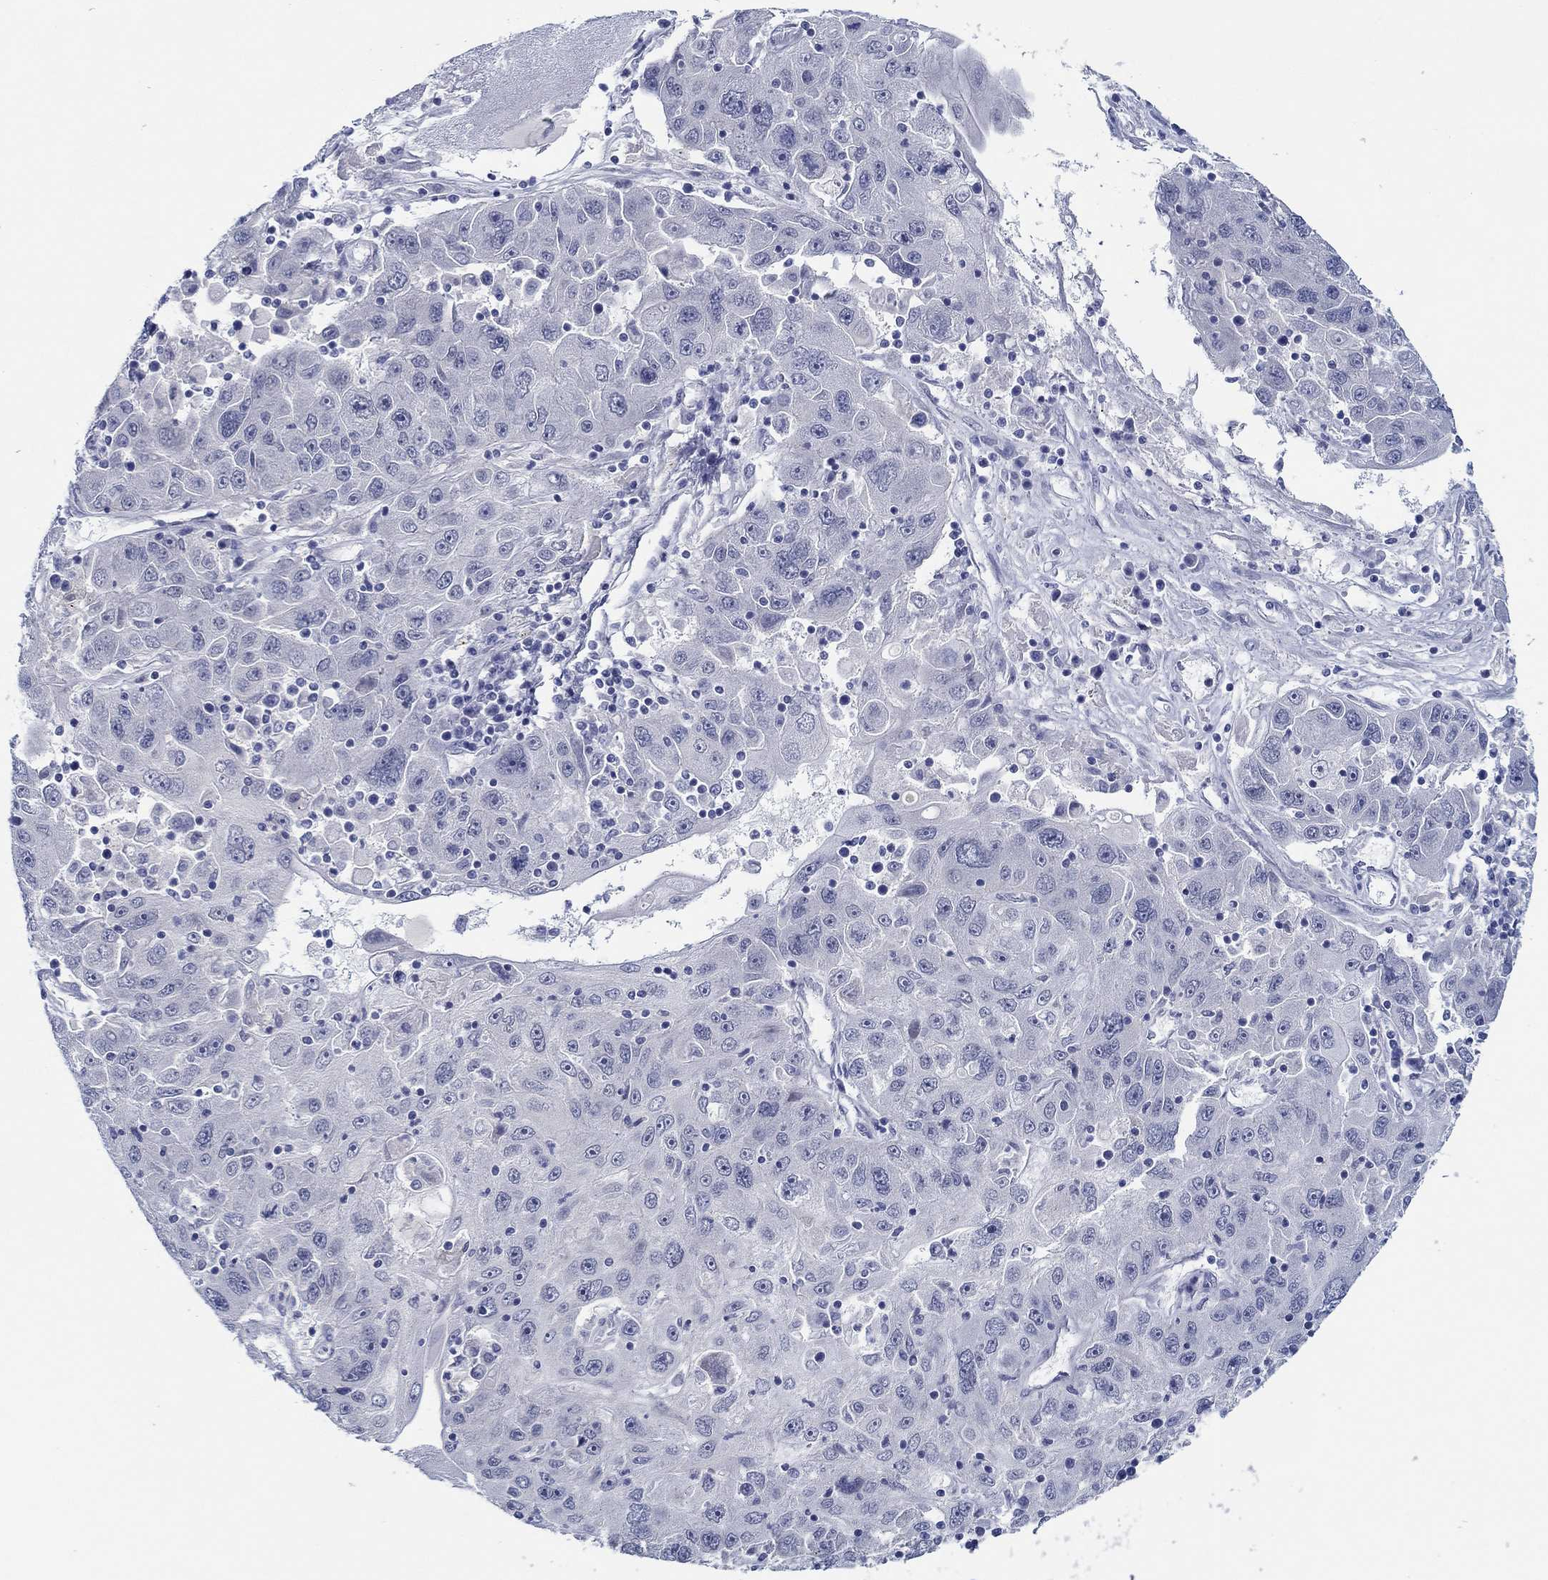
{"staining": {"intensity": "negative", "quantity": "none", "location": "none"}, "tissue": "stomach cancer", "cell_type": "Tumor cells", "image_type": "cancer", "snomed": [{"axis": "morphology", "description": "Adenocarcinoma, NOS"}, {"axis": "topography", "description": "Stomach"}], "caption": "Immunohistochemistry of human stomach adenocarcinoma shows no expression in tumor cells. The staining is performed using DAB brown chromogen with nuclei counter-stained in using hematoxylin.", "gene": "SLC34A1", "patient": {"sex": "male", "age": 56}}